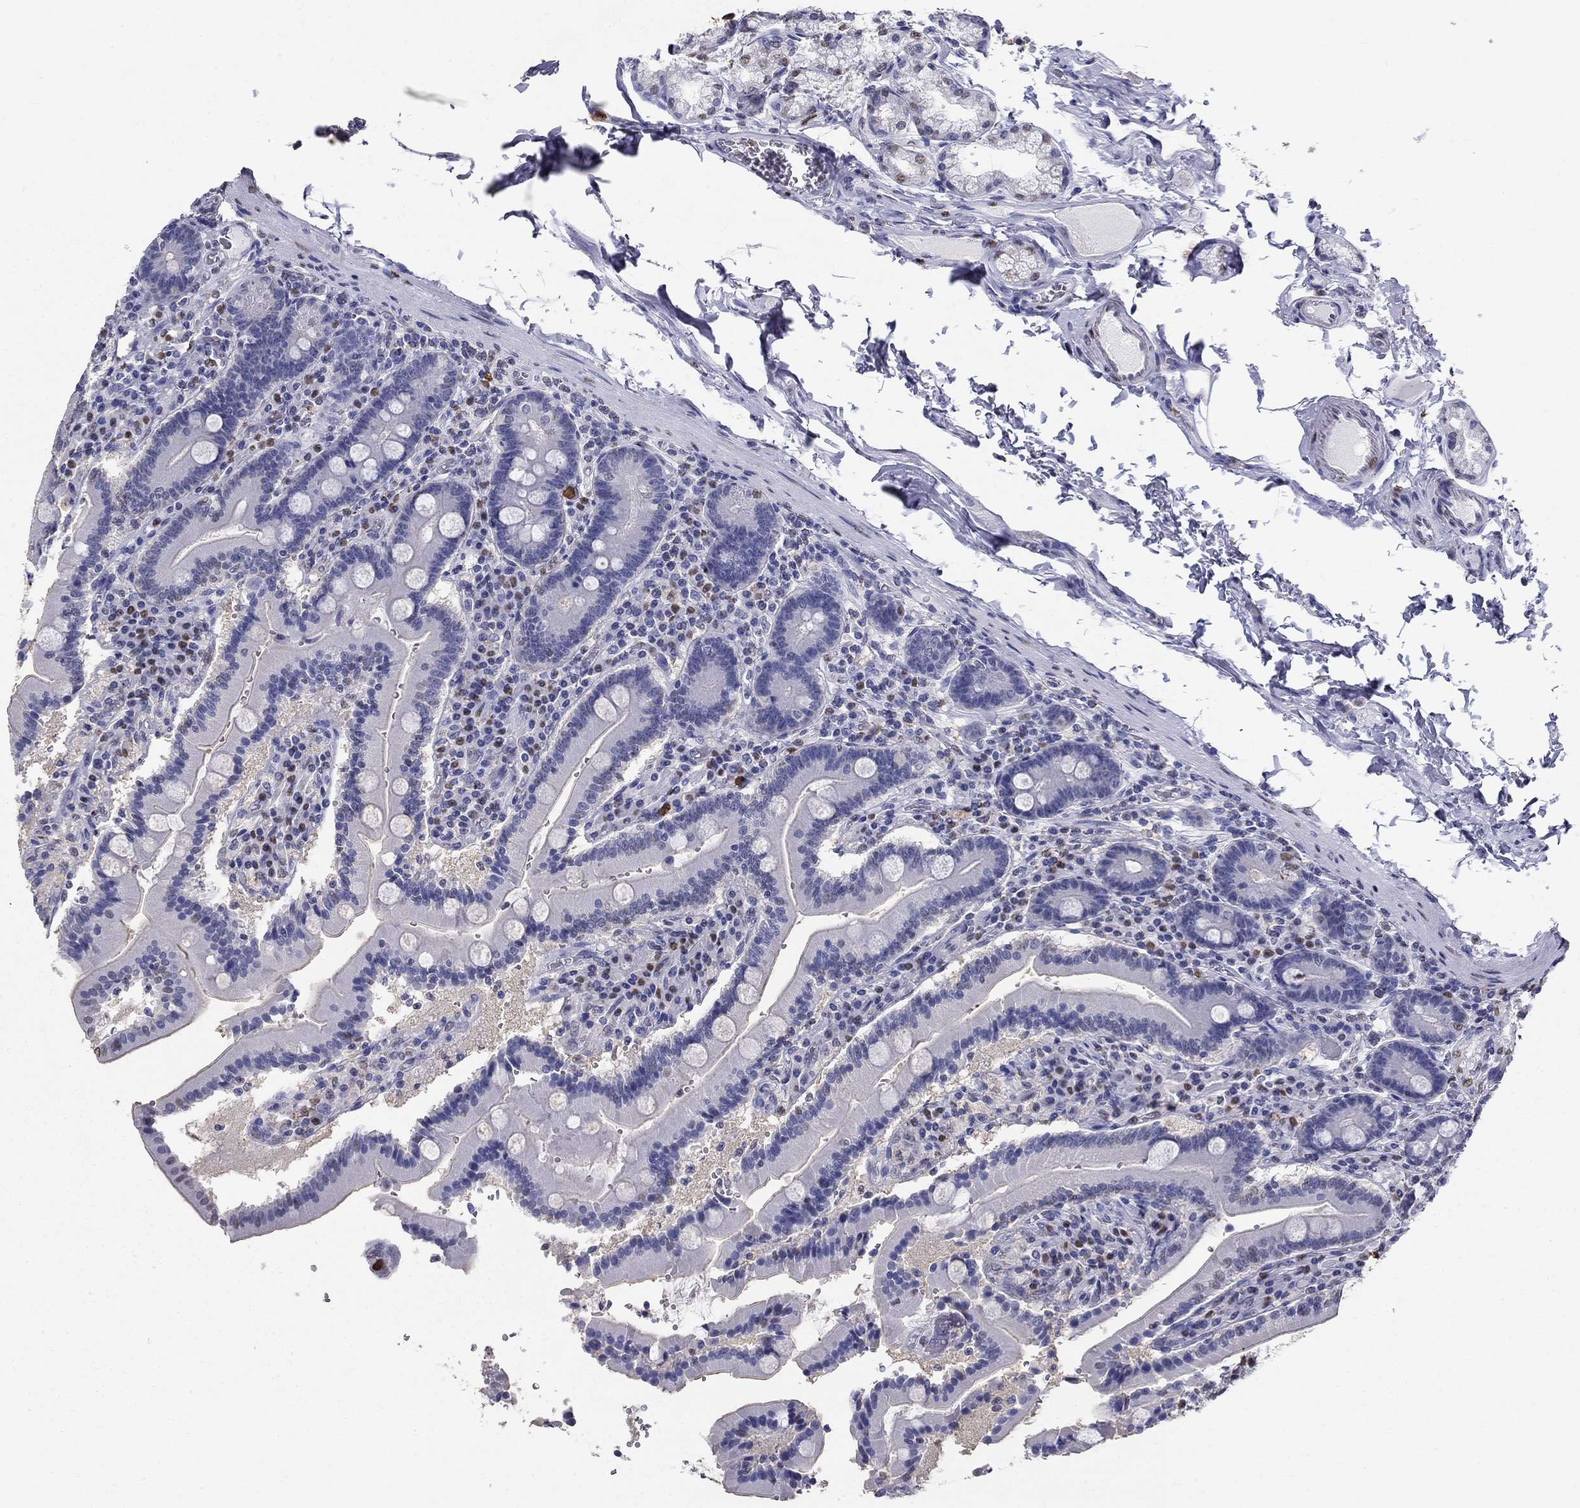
{"staining": {"intensity": "negative", "quantity": "none", "location": "none"}, "tissue": "duodenum", "cell_type": "Glandular cells", "image_type": "normal", "snomed": [{"axis": "morphology", "description": "Normal tissue, NOS"}, {"axis": "topography", "description": "Duodenum"}], "caption": "DAB immunohistochemical staining of normal duodenum exhibits no significant staining in glandular cells.", "gene": "IGSF8", "patient": {"sex": "female", "age": 62}}